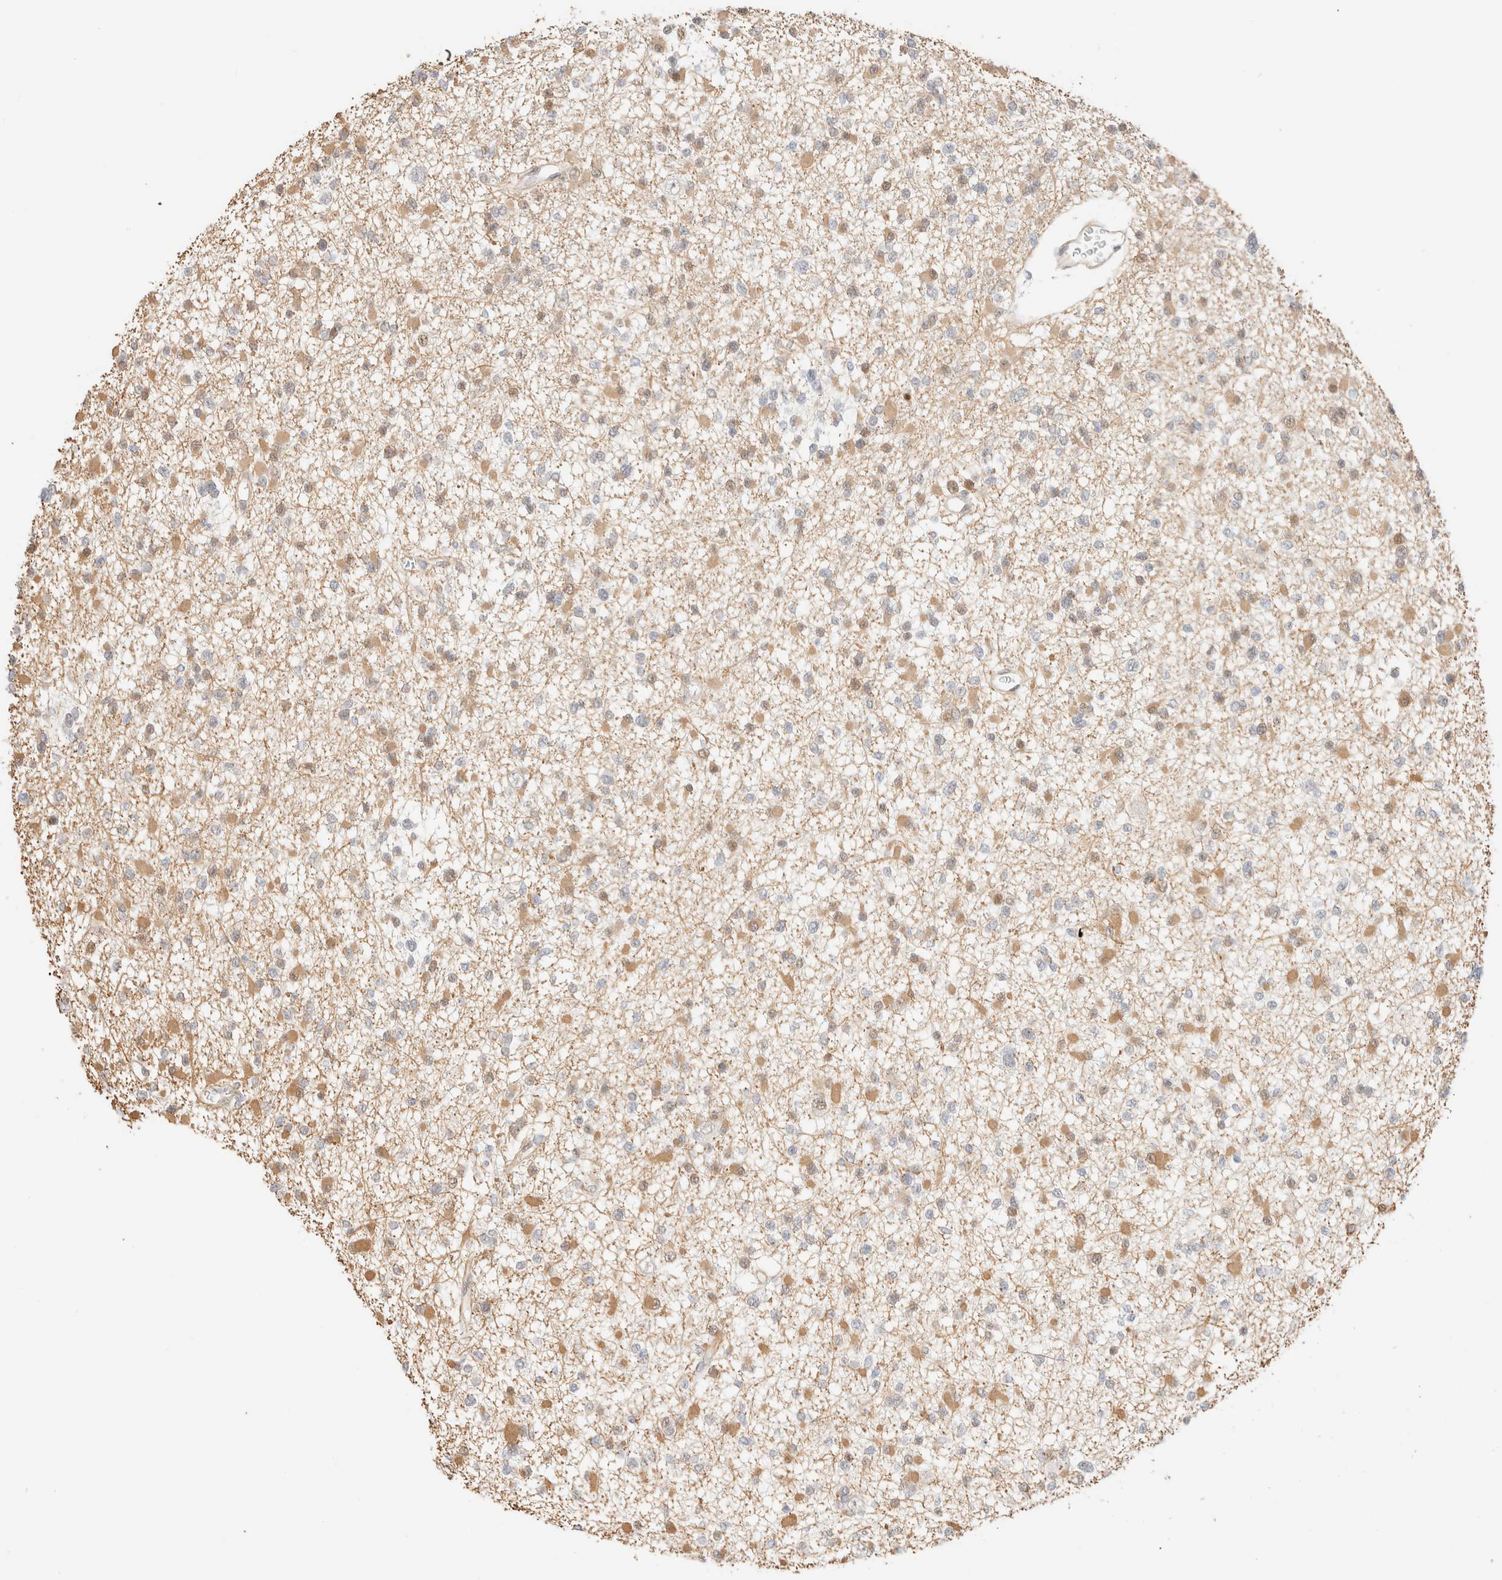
{"staining": {"intensity": "moderate", "quantity": "<25%", "location": "cytoplasmic/membranous,nuclear"}, "tissue": "glioma", "cell_type": "Tumor cells", "image_type": "cancer", "snomed": [{"axis": "morphology", "description": "Glioma, malignant, Low grade"}, {"axis": "topography", "description": "Brain"}], "caption": "Protein staining of malignant glioma (low-grade) tissue reveals moderate cytoplasmic/membranous and nuclear positivity in about <25% of tumor cells. (Stains: DAB in brown, nuclei in blue, Microscopy: brightfield microscopy at high magnification).", "gene": "ARID5A", "patient": {"sex": "female", "age": 22}}